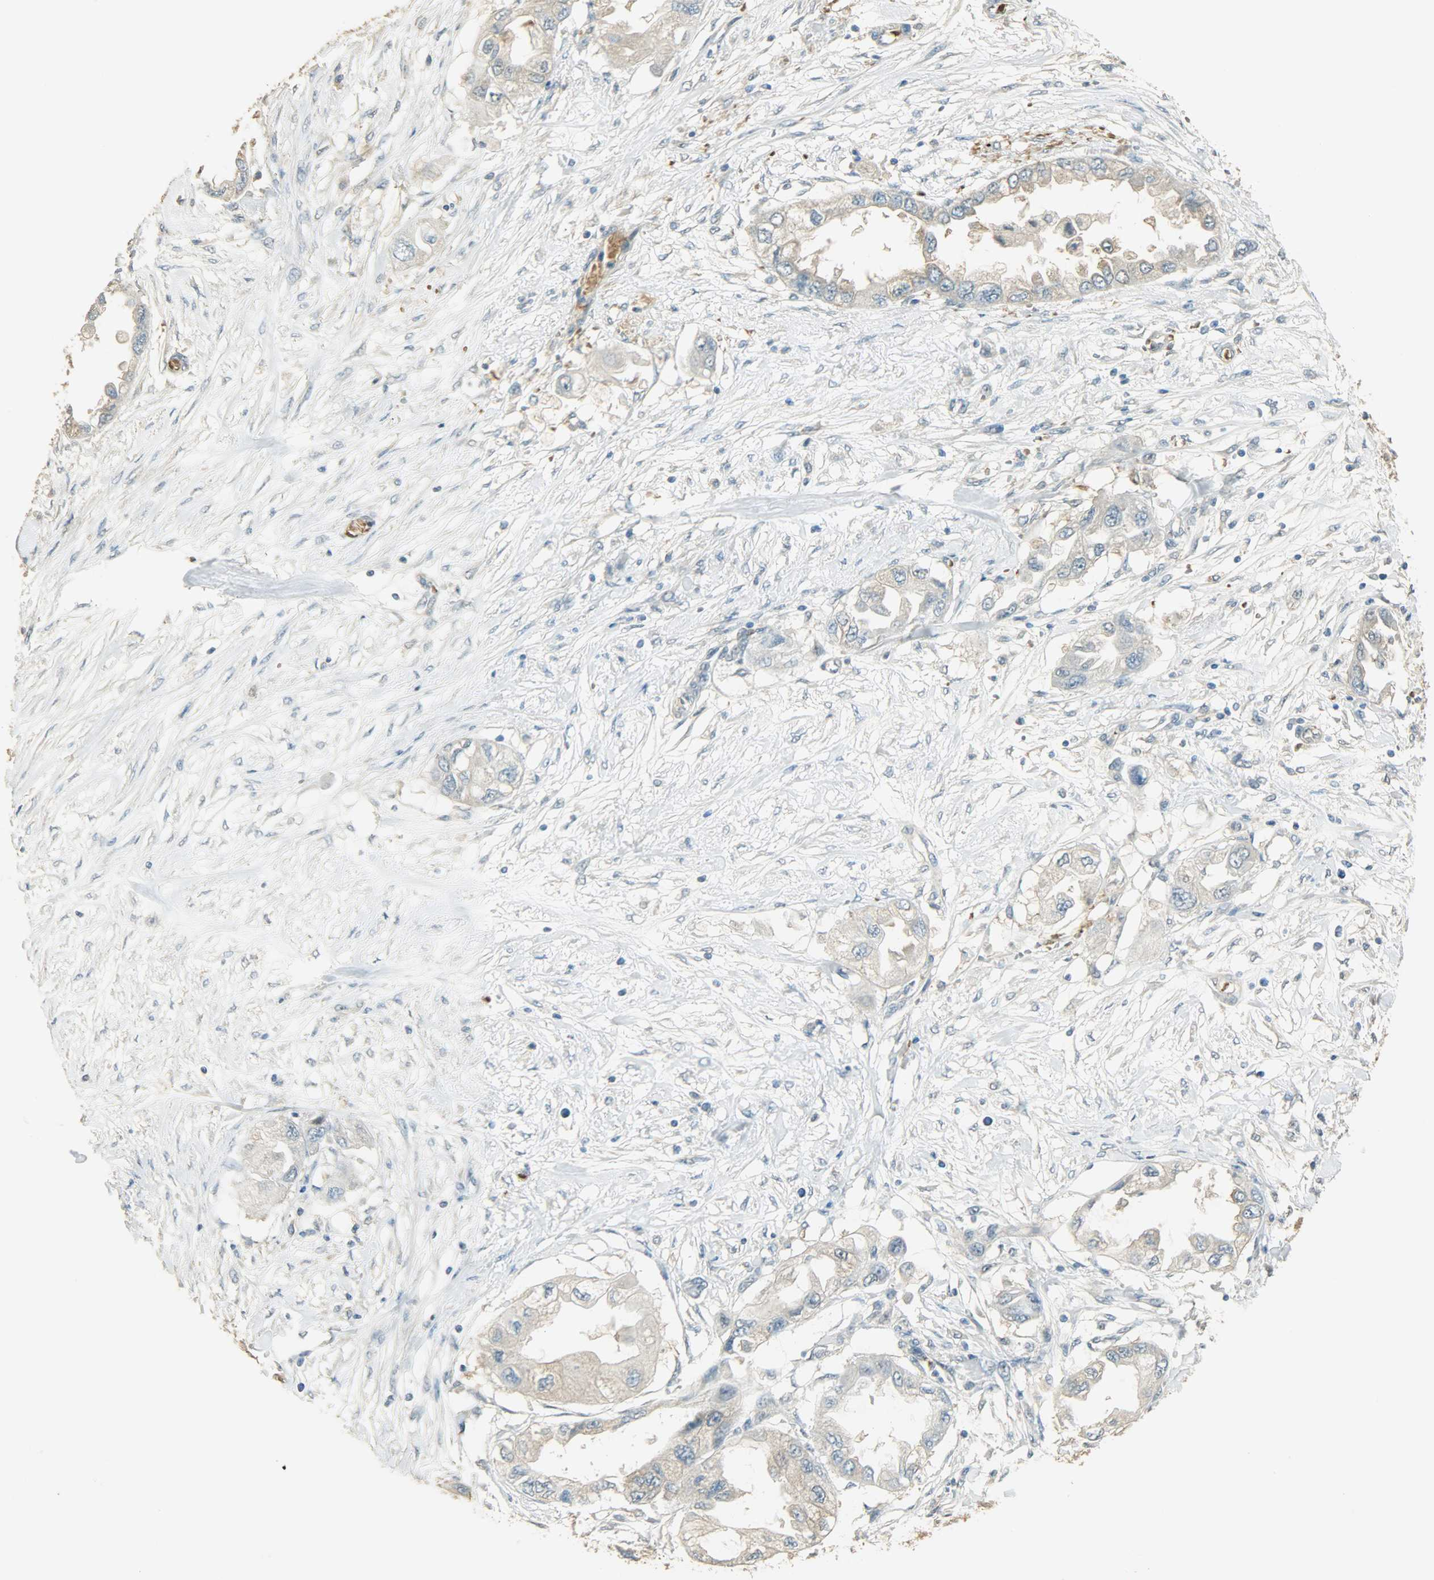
{"staining": {"intensity": "weak", "quantity": "25%-75%", "location": "cytoplasmic/membranous"}, "tissue": "endometrial cancer", "cell_type": "Tumor cells", "image_type": "cancer", "snomed": [{"axis": "morphology", "description": "Adenocarcinoma, NOS"}, {"axis": "topography", "description": "Endometrium"}], "caption": "An immunohistochemistry histopathology image of neoplastic tissue is shown. Protein staining in brown highlights weak cytoplasmic/membranous positivity in endometrial adenocarcinoma within tumor cells.", "gene": "PRMT5", "patient": {"sex": "female", "age": 67}}